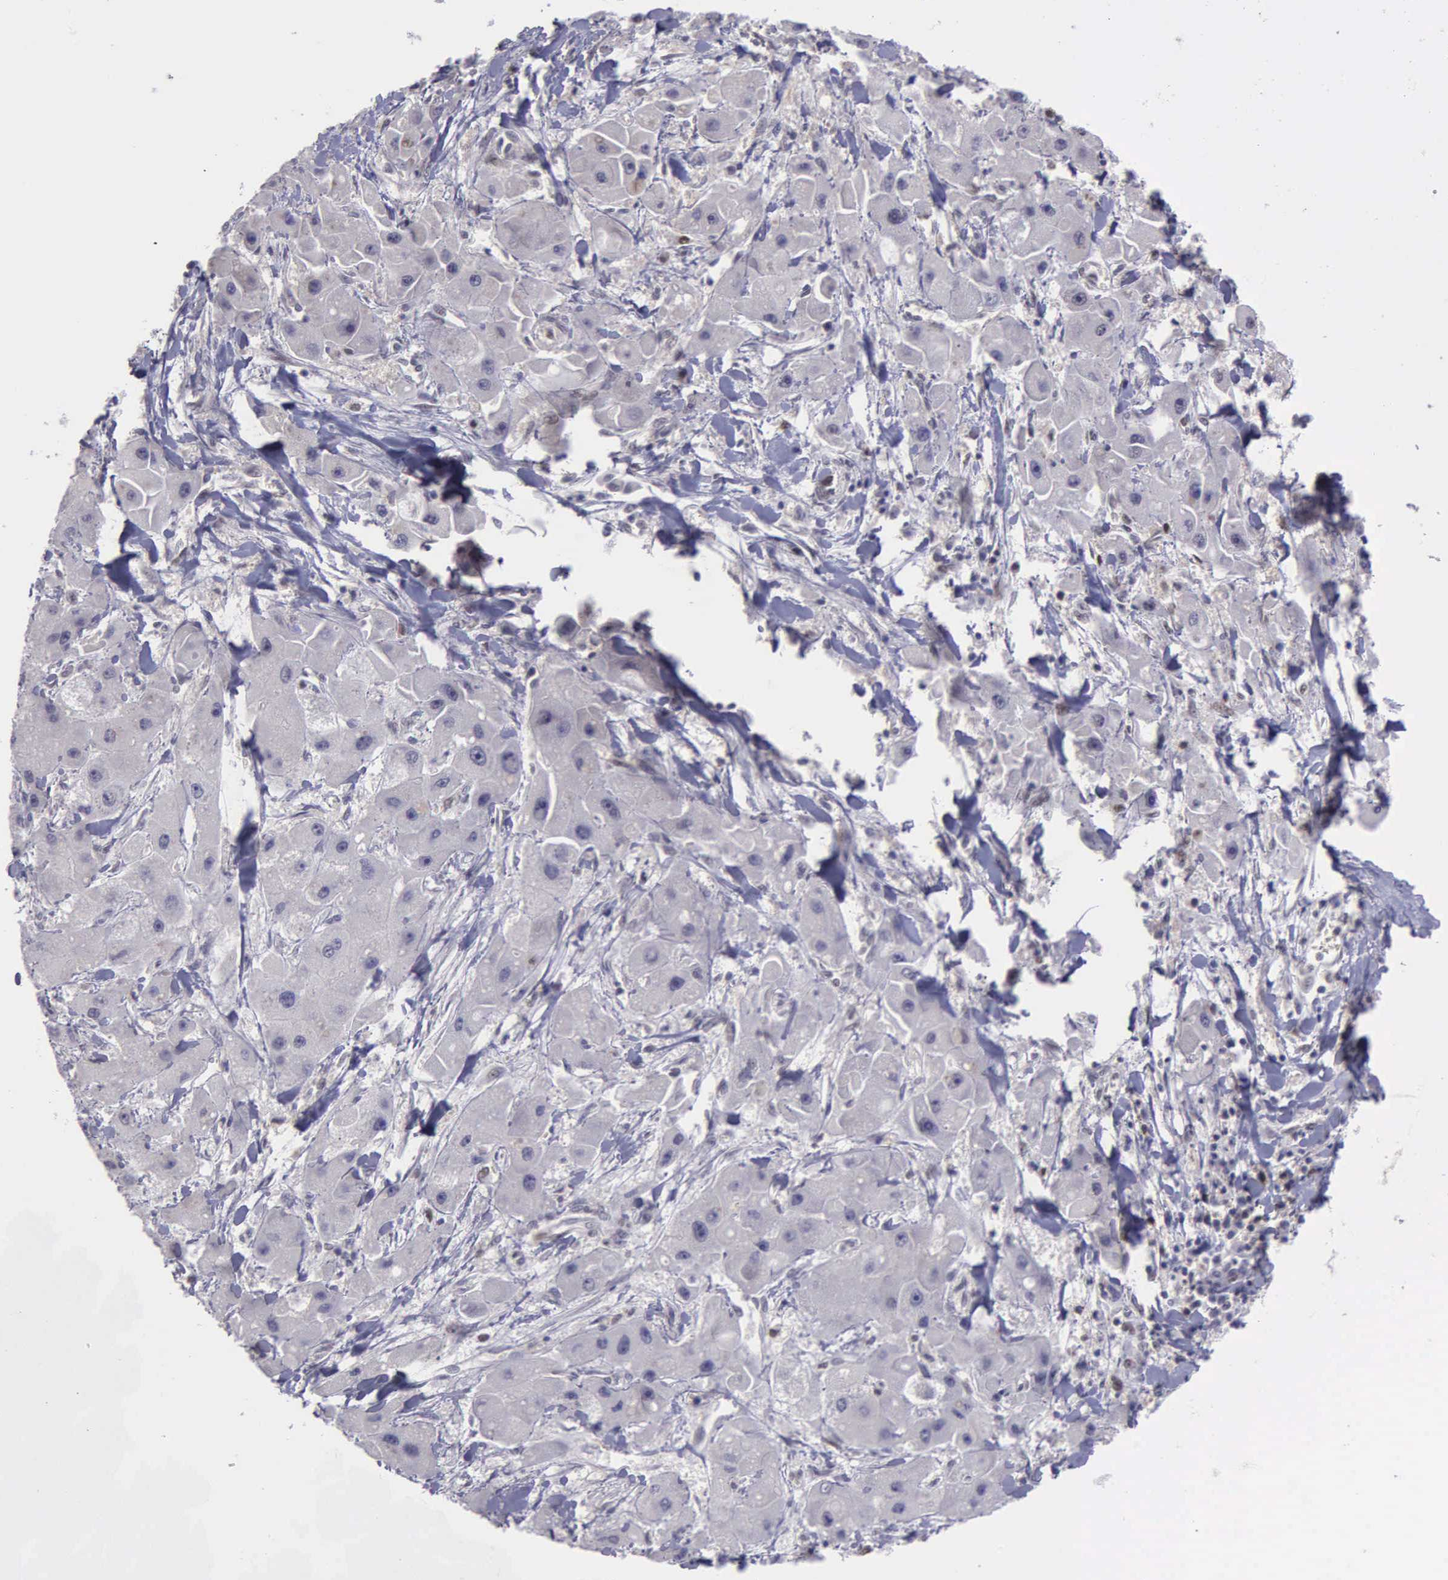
{"staining": {"intensity": "negative", "quantity": "none", "location": "none"}, "tissue": "liver cancer", "cell_type": "Tumor cells", "image_type": "cancer", "snomed": [{"axis": "morphology", "description": "Carcinoma, Hepatocellular, NOS"}, {"axis": "topography", "description": "Liver"}], "caption": "Immunohistochemistry (IHC) image of neoplastic tissue: human liver cancer stained with DAB (3,3'-diaminobenzidine) demonstrates no significant protein positivity in tumor cells.", "gene": "UBR7", "patient": {"sex": "male", "age": 24}}